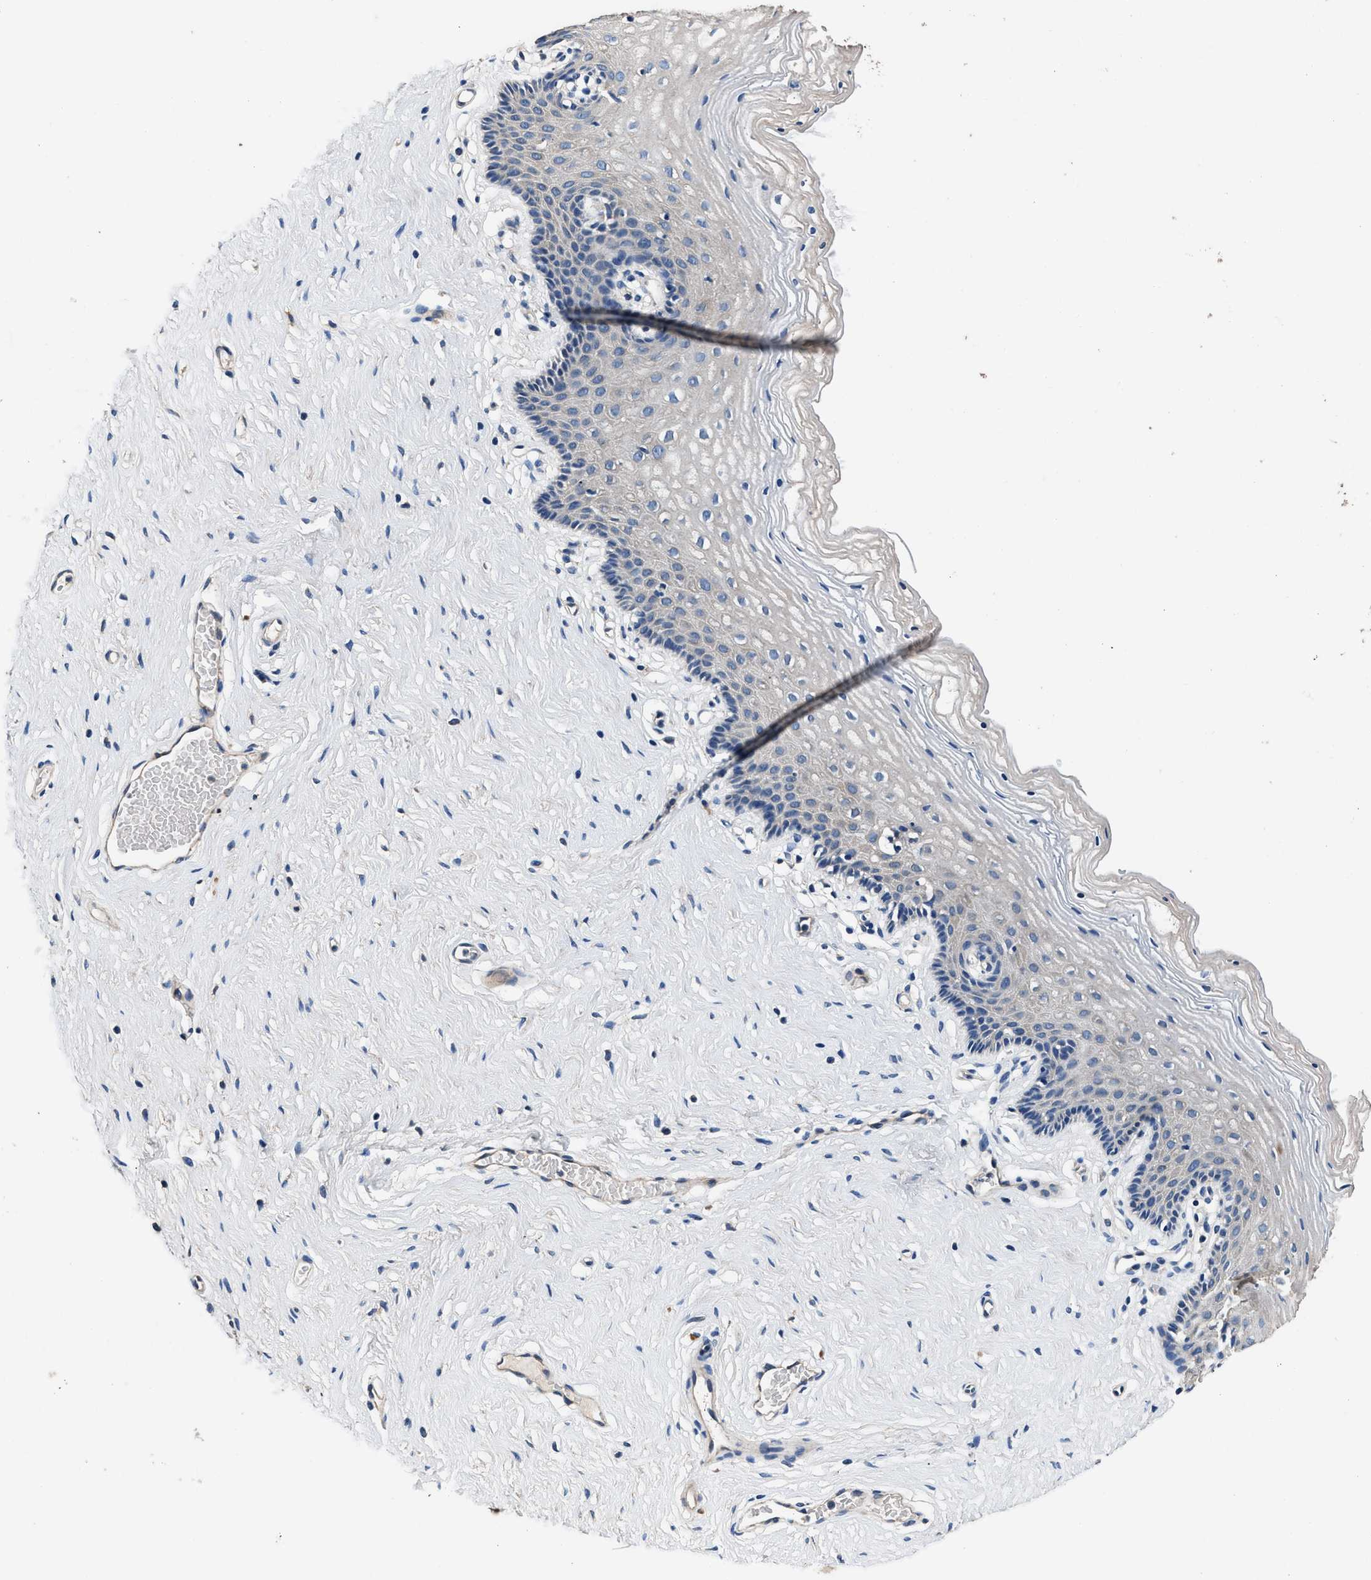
{"staining": {"intensity": "negative", "quantity": "none", "location": "none"}, "tissue": "vagina", "cell_type": "Squamous epithelial cells", "image_type": "normal", "snomed": [{"axis": "morphology", "description": "Normal tissue, NOS"}, {"axis": "topography", "description": "Vagina"}], "caption": "Image shows no protein expression in squamous epithelial cells of normal vagina.", "gene": "DHRS7B", "patient": {"sex": "female", "age": 32}}